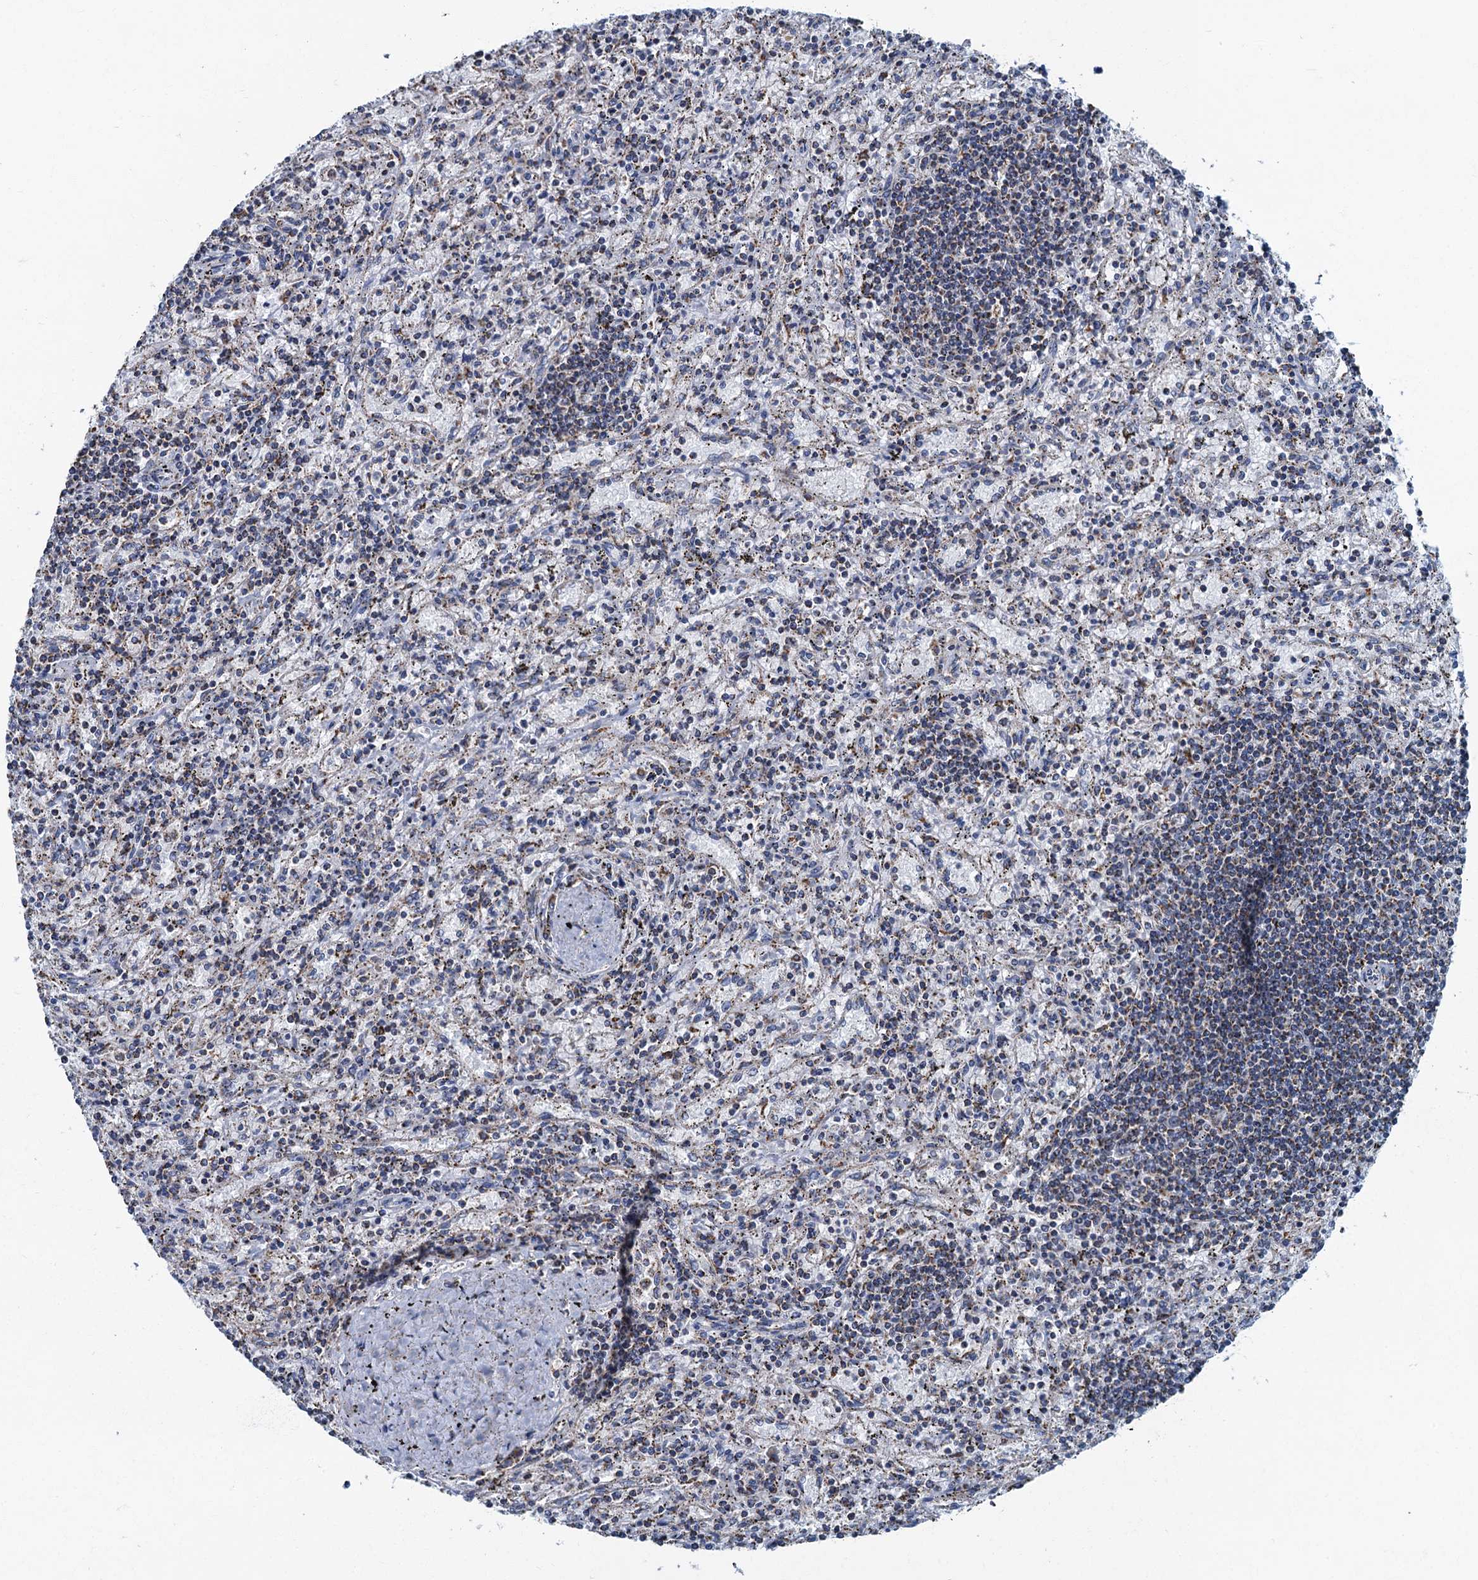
{"staining": {"intensity": "weak", "quantity": "25%-75%", "location": "cytoplasmic/membranous"}, "tissue": "lymphoma", "cell_type": "Tumor cells", "image_type": "cancer", "snomed": [{"axis": "morphology", "description": "Malignant lymphoma, non-Hodgkin's type, Low grade"}, {"axis": "topography", "description": "Spleen"}], "caption": "The immunohistochemical stain highlights weak cytoplasmic/membranous positivity in tumor cells of lymphoma tissue.", "gene": "RAD9B", "patient": {"sex": "male", "age": 76}}